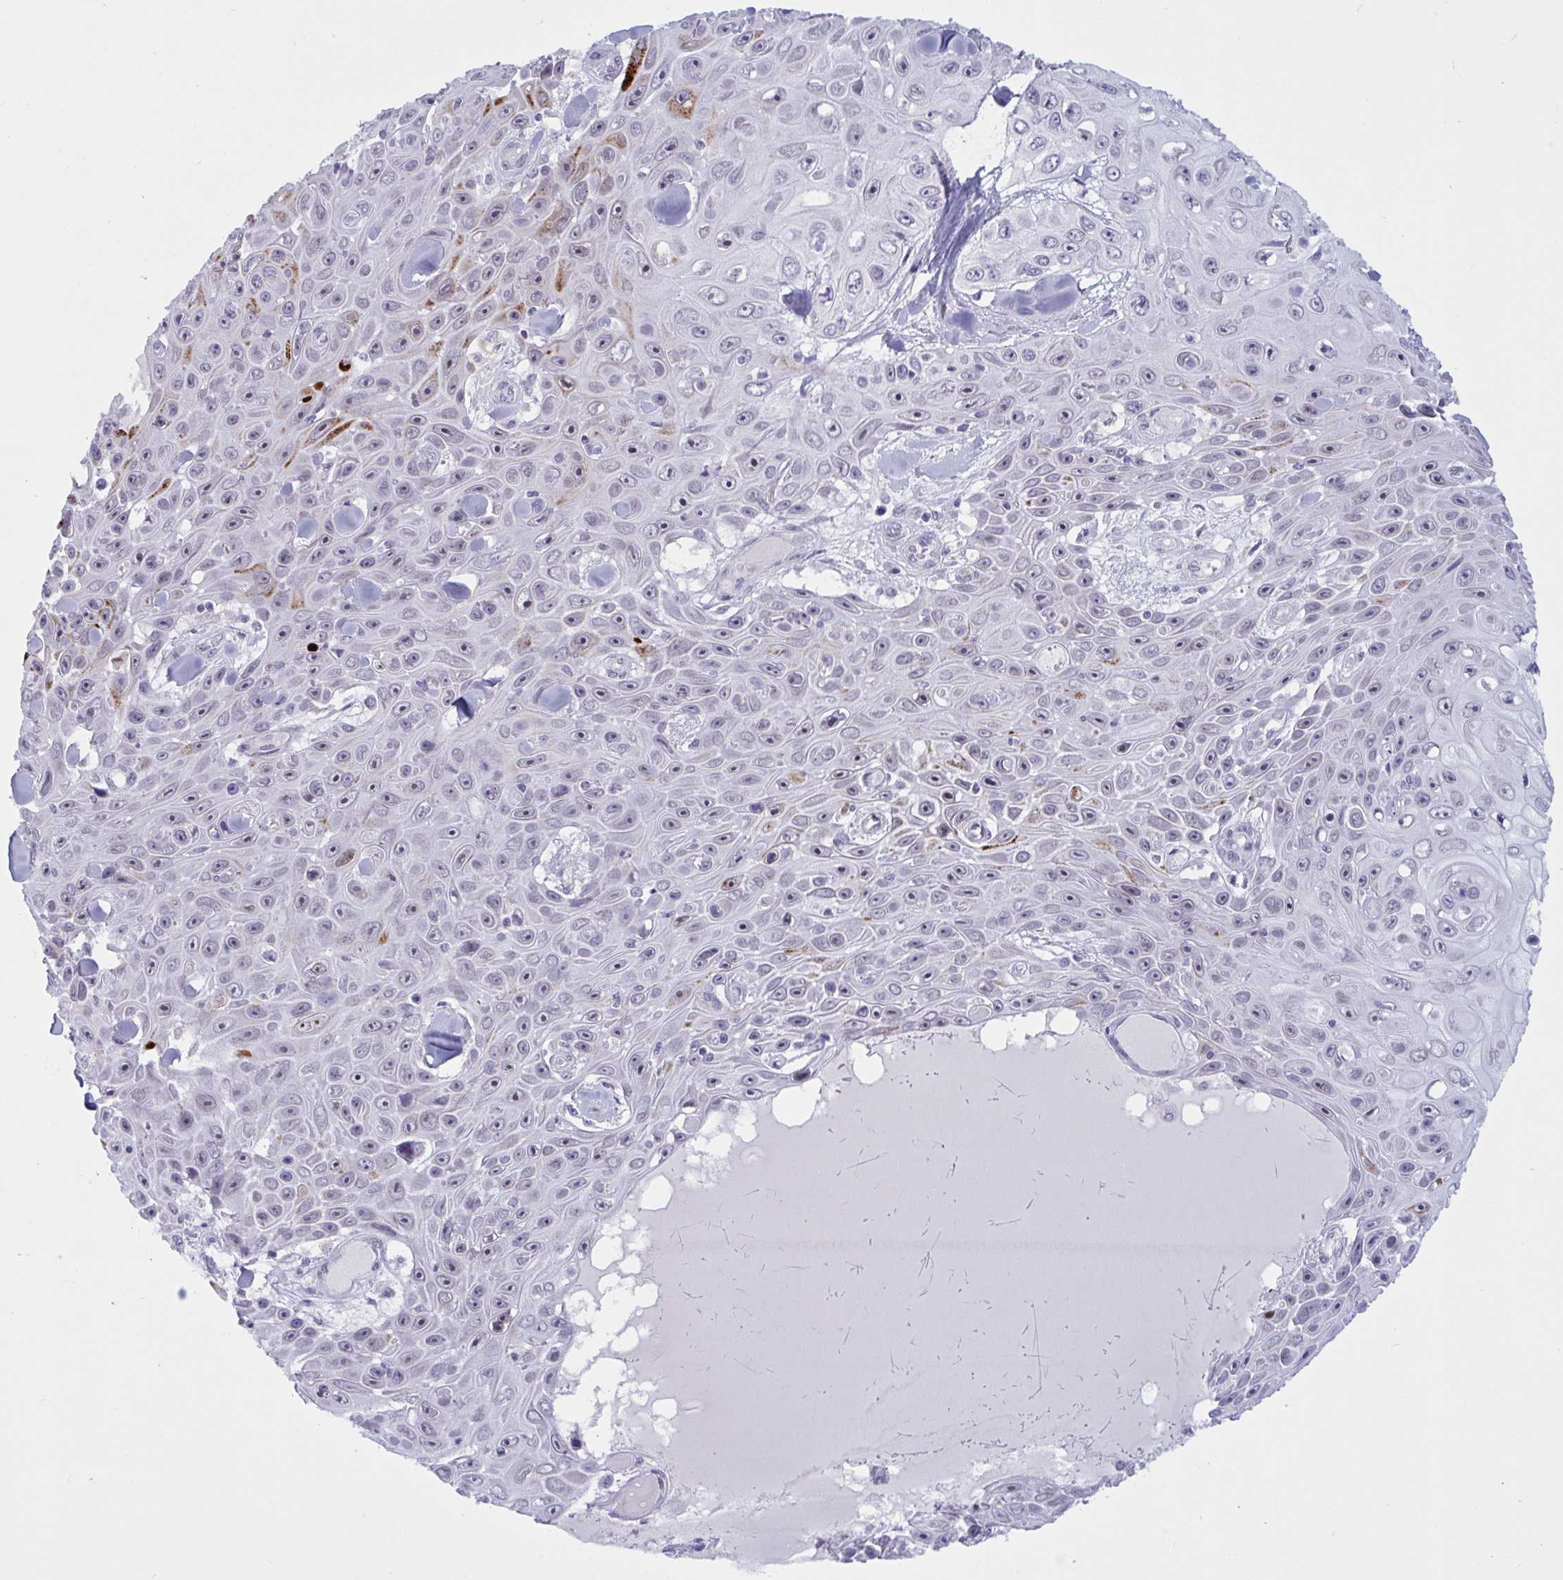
{"staining": {"intensity": "moderate", "quantity": "<25%", "location": "cytoplasmic/membranous"}, "tissue": "skin cancer", "cell_type": "Tumor cells", "image_type": "cancer", "snomed": [{"axis": "morphology", "description": "Squamous cell carcinoma, NOS"}, {"axis": "topography", "description": "Skin"}], "caption": "Human skin cancer (squamous cell carcinoma) stained with a protein marker demonstrates moderate staining in tumor cells.", "gene": "DOCK11", "patient": {"sex": "male", "age": 82}}